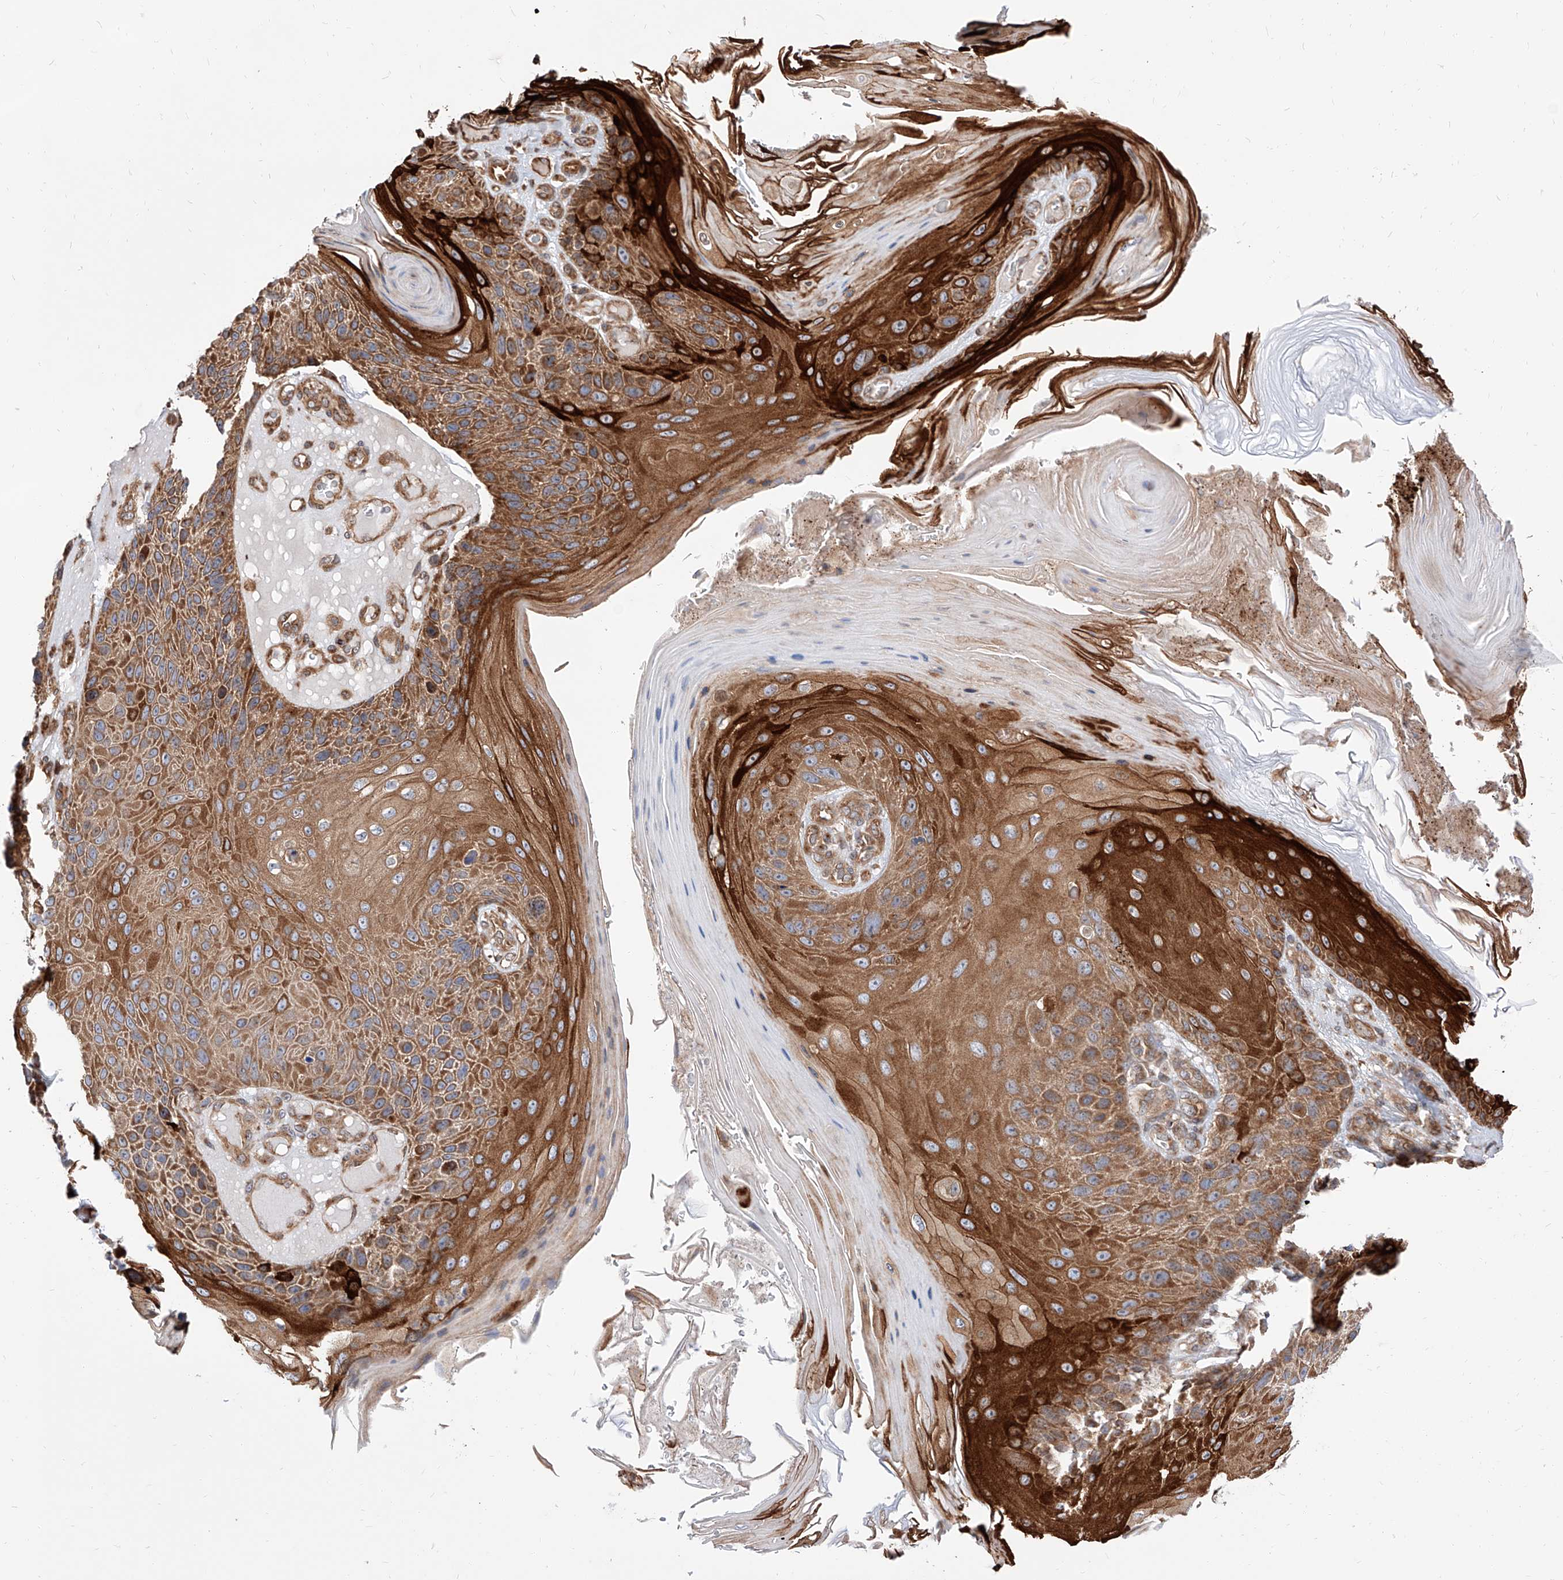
{"staining": {"intensity": "strong", "quantity": ">75%", "location": "cytoplasmic/membranous"}, "tissue": "skin cancer", "cell_type": "Tumor cells", "image_type": "cancer", "snomed": [{"axis": "morphology", "description": "Squamous cell carcinoma, NOS"}, {"axis": "topography", "description": "Skin"}], "caption": "A photomicrograph showing strong cytoplasmic/membranous staining in about >75% of tumor cells in skin squamous cell carcinoma, as visualized by brown immunohistochemical staining.", "gene": "ISCA2", "patient": {"sex": "female", "age": 88}}